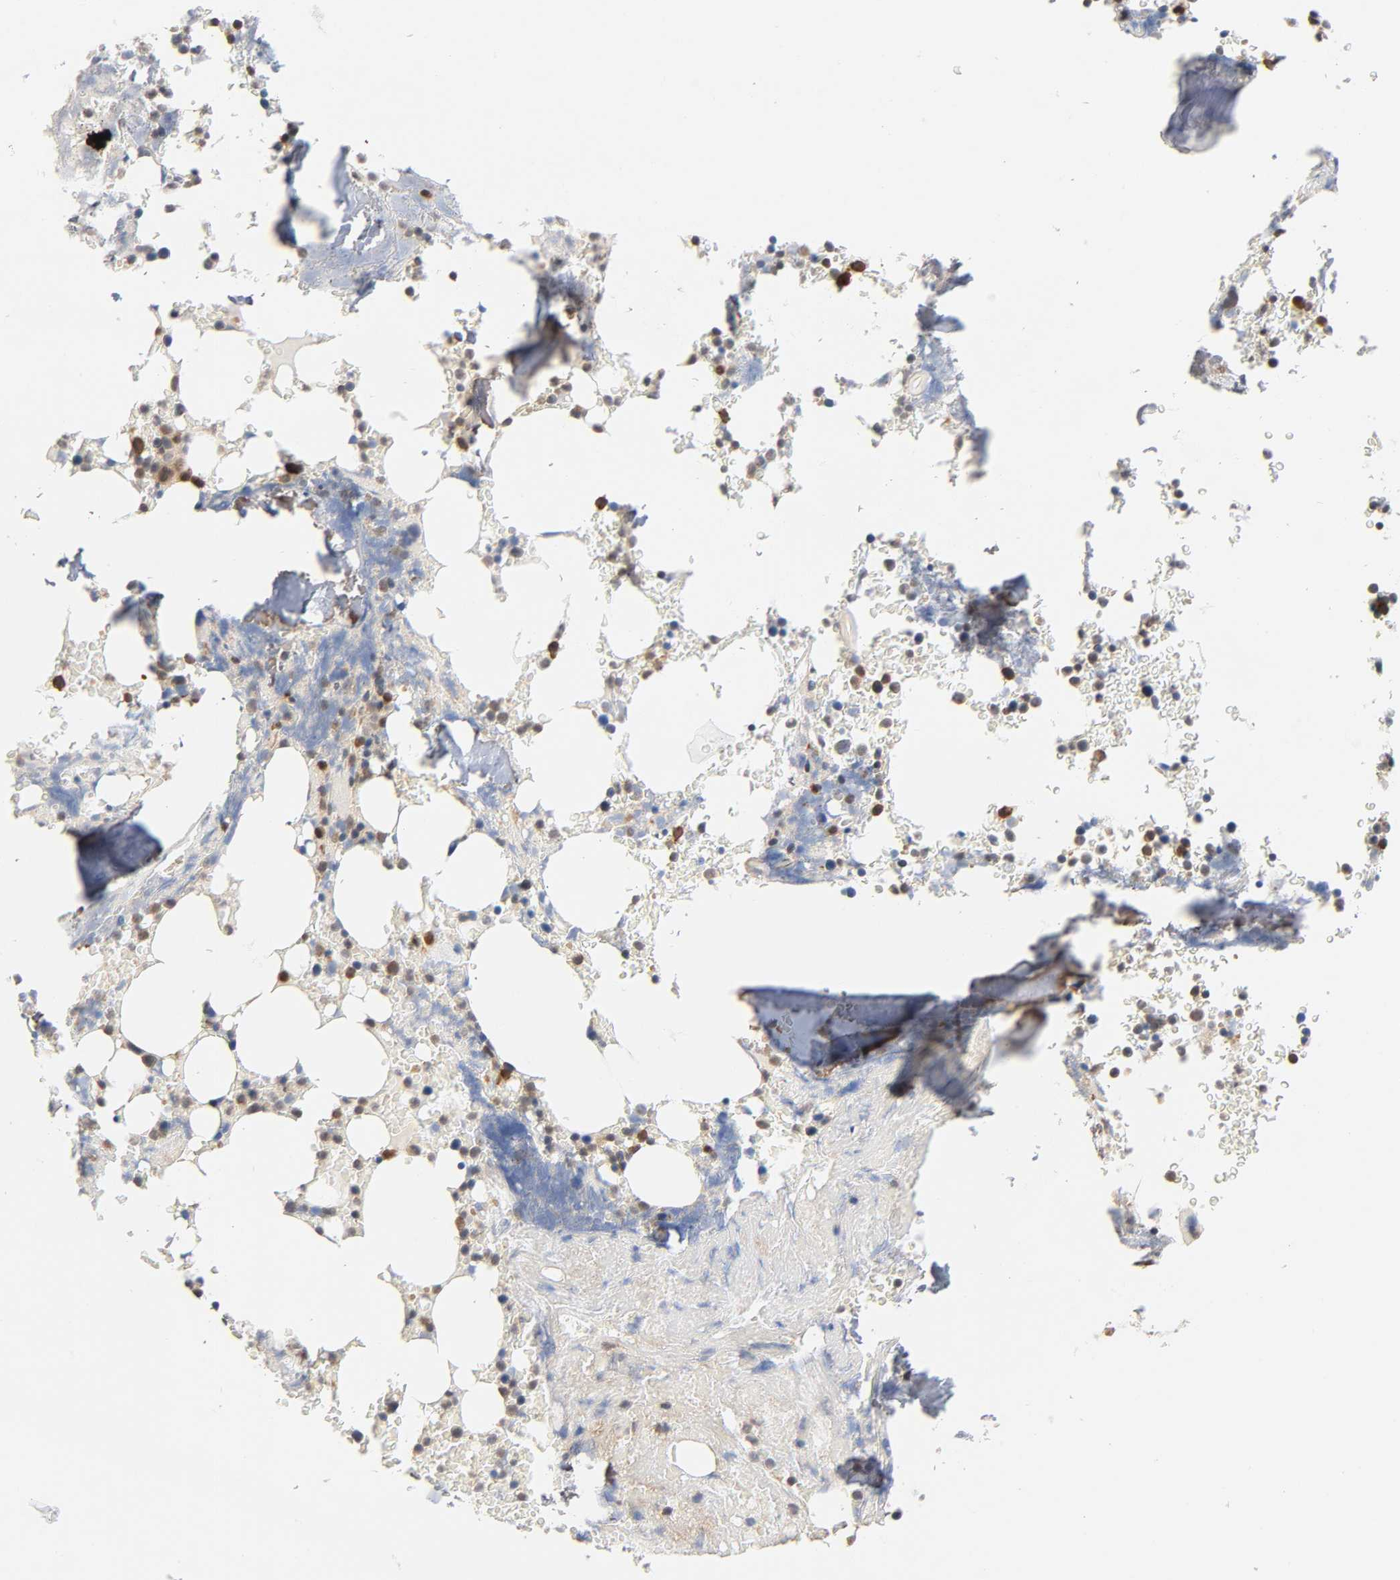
{"staining": {"intensity": "moderate", "quantity": "25%-75%", "location": "cytoplasmic/membranous,nuclear"}, "tissue": "bone marrow", "cell_type": "Hematopoietic cells", "image_type": "normal", "snomed": [{"axis": "morphology", "description": "Normal tissue, NOS"}, {"axis": "topography", "description": "Bone marrow"}], "caption": "Moderate cytoplasmic/membranous,nuclear protein staining is appreciated in about 25%-75% of hematopoietic cells in bone marrow.", "gene": "PRKAB1", "patient": {"sex": "female", "age": 66}}